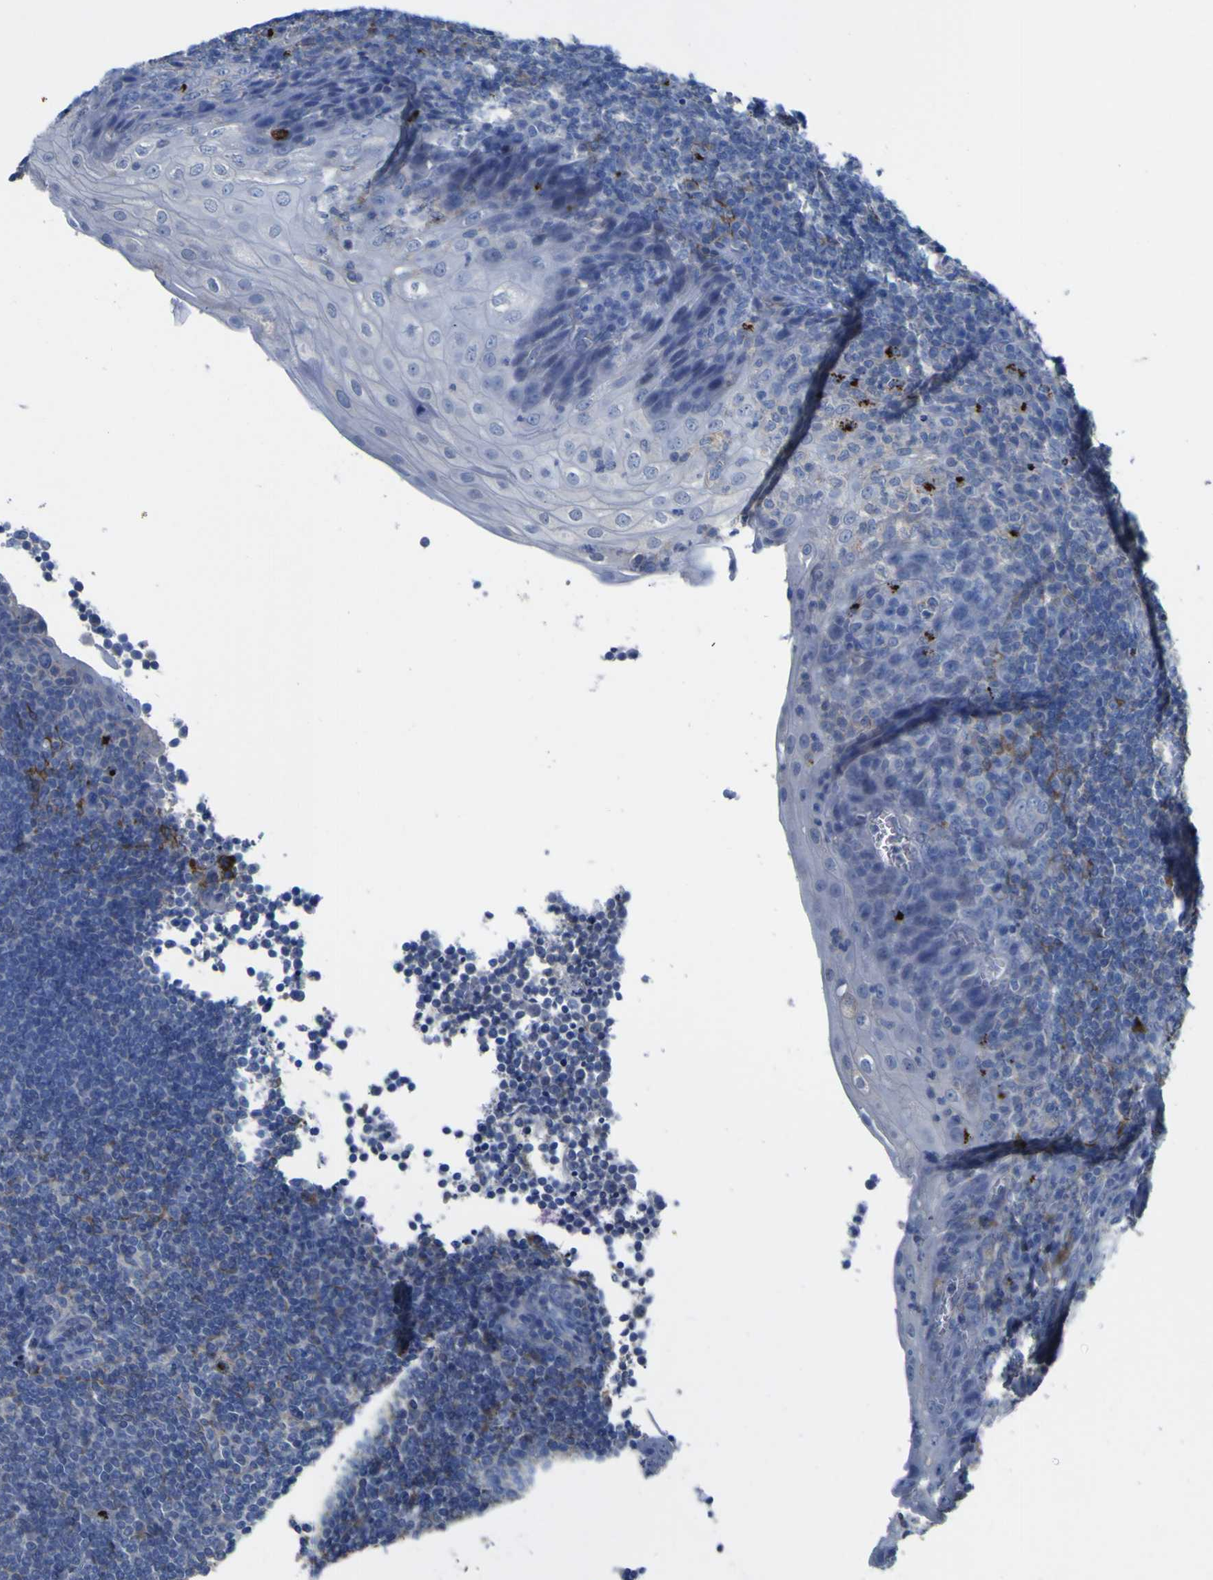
{"staining": {"intensity": "negative", "quantity": "none", "location": "none"}, "tissue": "tonsil", "cell_type": "Germinal center cells", "image_type": "normal", "snomed": [{"axis": "morphology", "description": "Normal tissue, NOS"}, {"axis": "topography", "description": "Tonsil"}], "caption": "Immunohistochemical staining of unremarkable human tonsil displays no significant staining in germinal center cells. Nuclei are stained in blue.", "gene": "AGO4", "patient": {"sex": "male", "age": 37}}